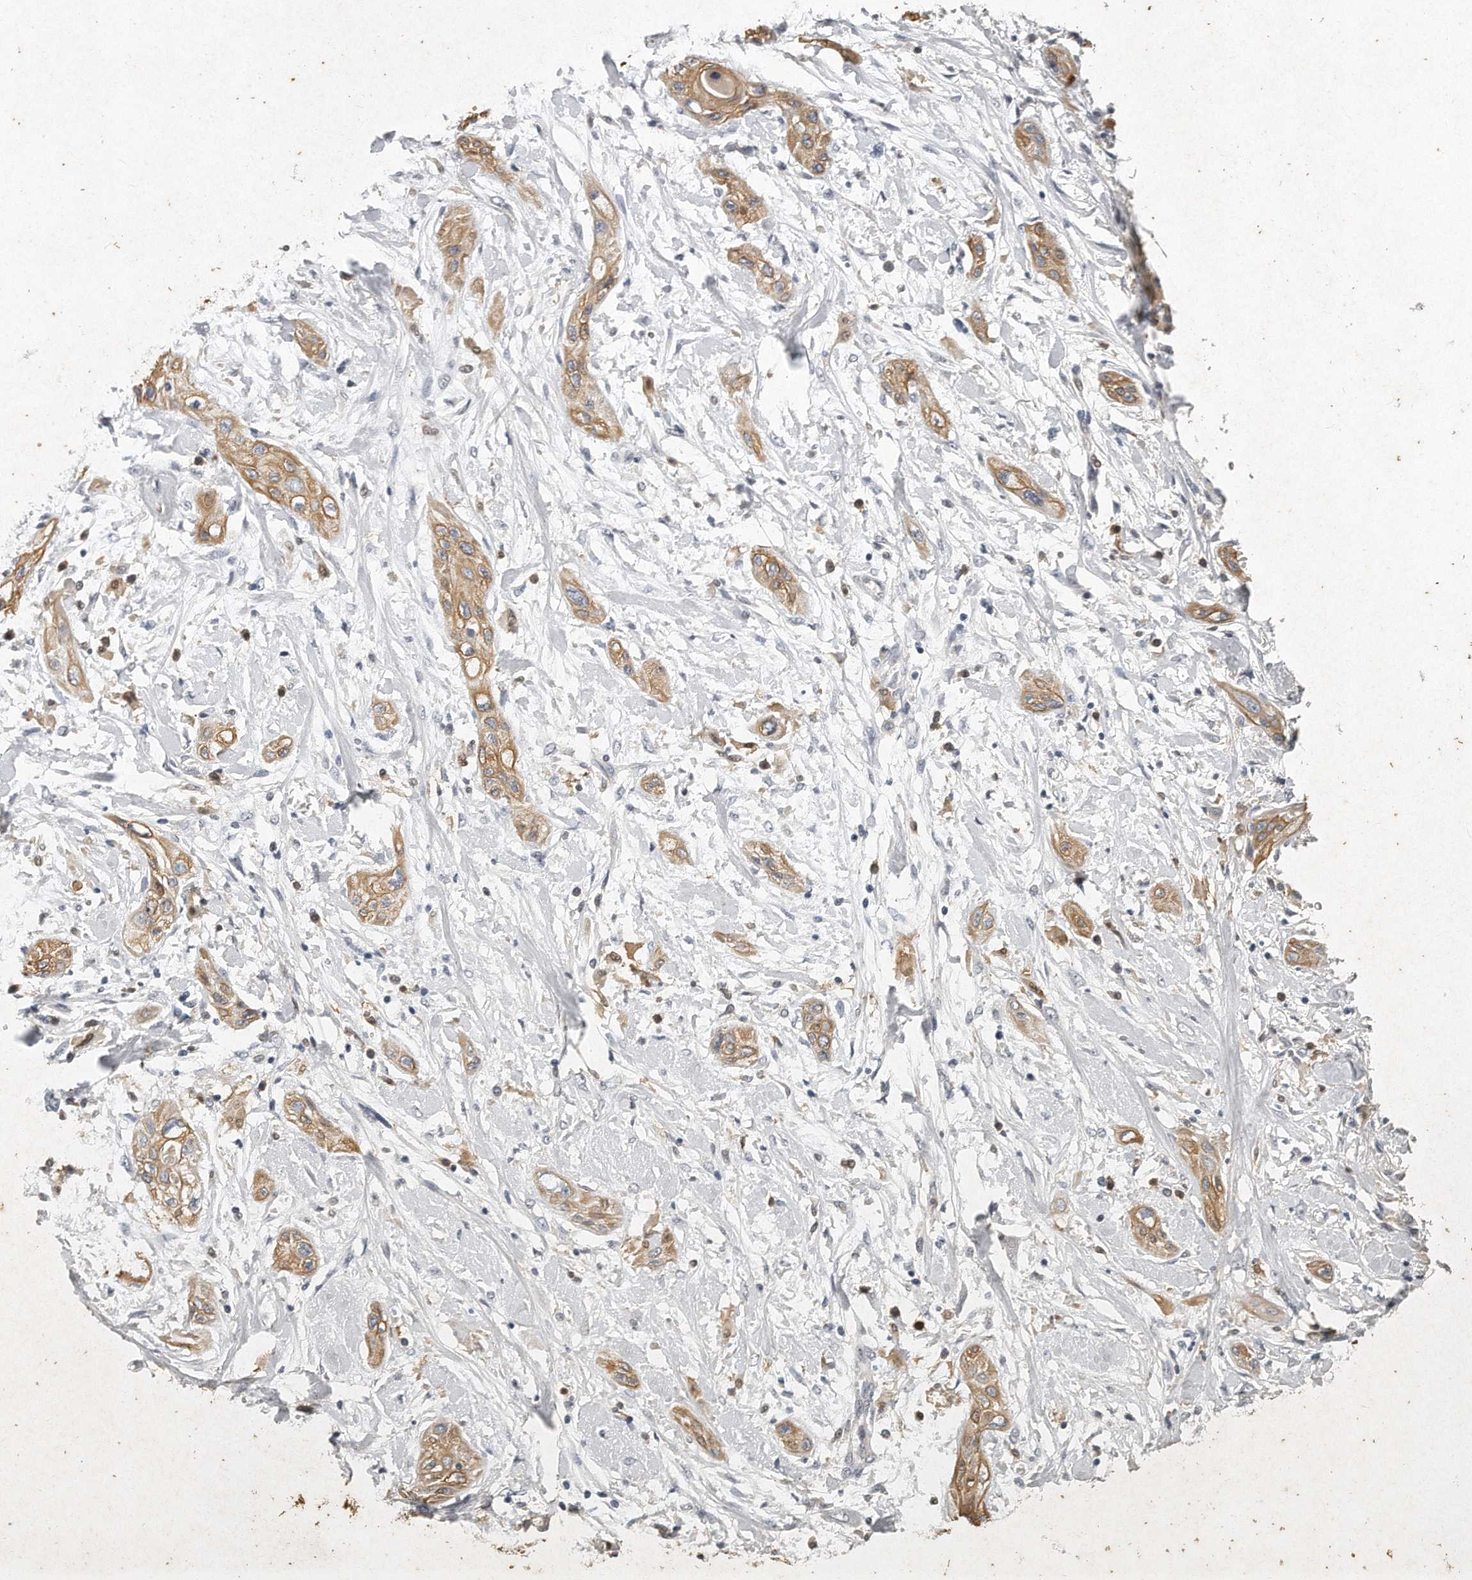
{"staining": {"intensity": "moderate", "quantity": ">75%", "location": "cytoplasmic/membranous"}, "tissue": "lung cancer", "cell_type": "Tumor cells", "image_type": "cancer", "snomed": [{"axis": "morphology", "description": "Squamous cell carcinoma, NOS"}, {"axis": "topography", "description": "Lung"}], "caption": "Immunohistochemistry staining of lung squamous cell carcinoma, which shows medium levels of moderate cytoplasmic/membranous positivity in approximately >75% of tumor cells indicating moderate cytoplasmic/membranous protein expression. The staining was performed using DAB (brown) for protein detection and nuclei were counterstained in hematoxylin (blue).", "gene": "CAMK1", "patient": {"sex": "female", "age": 47}}